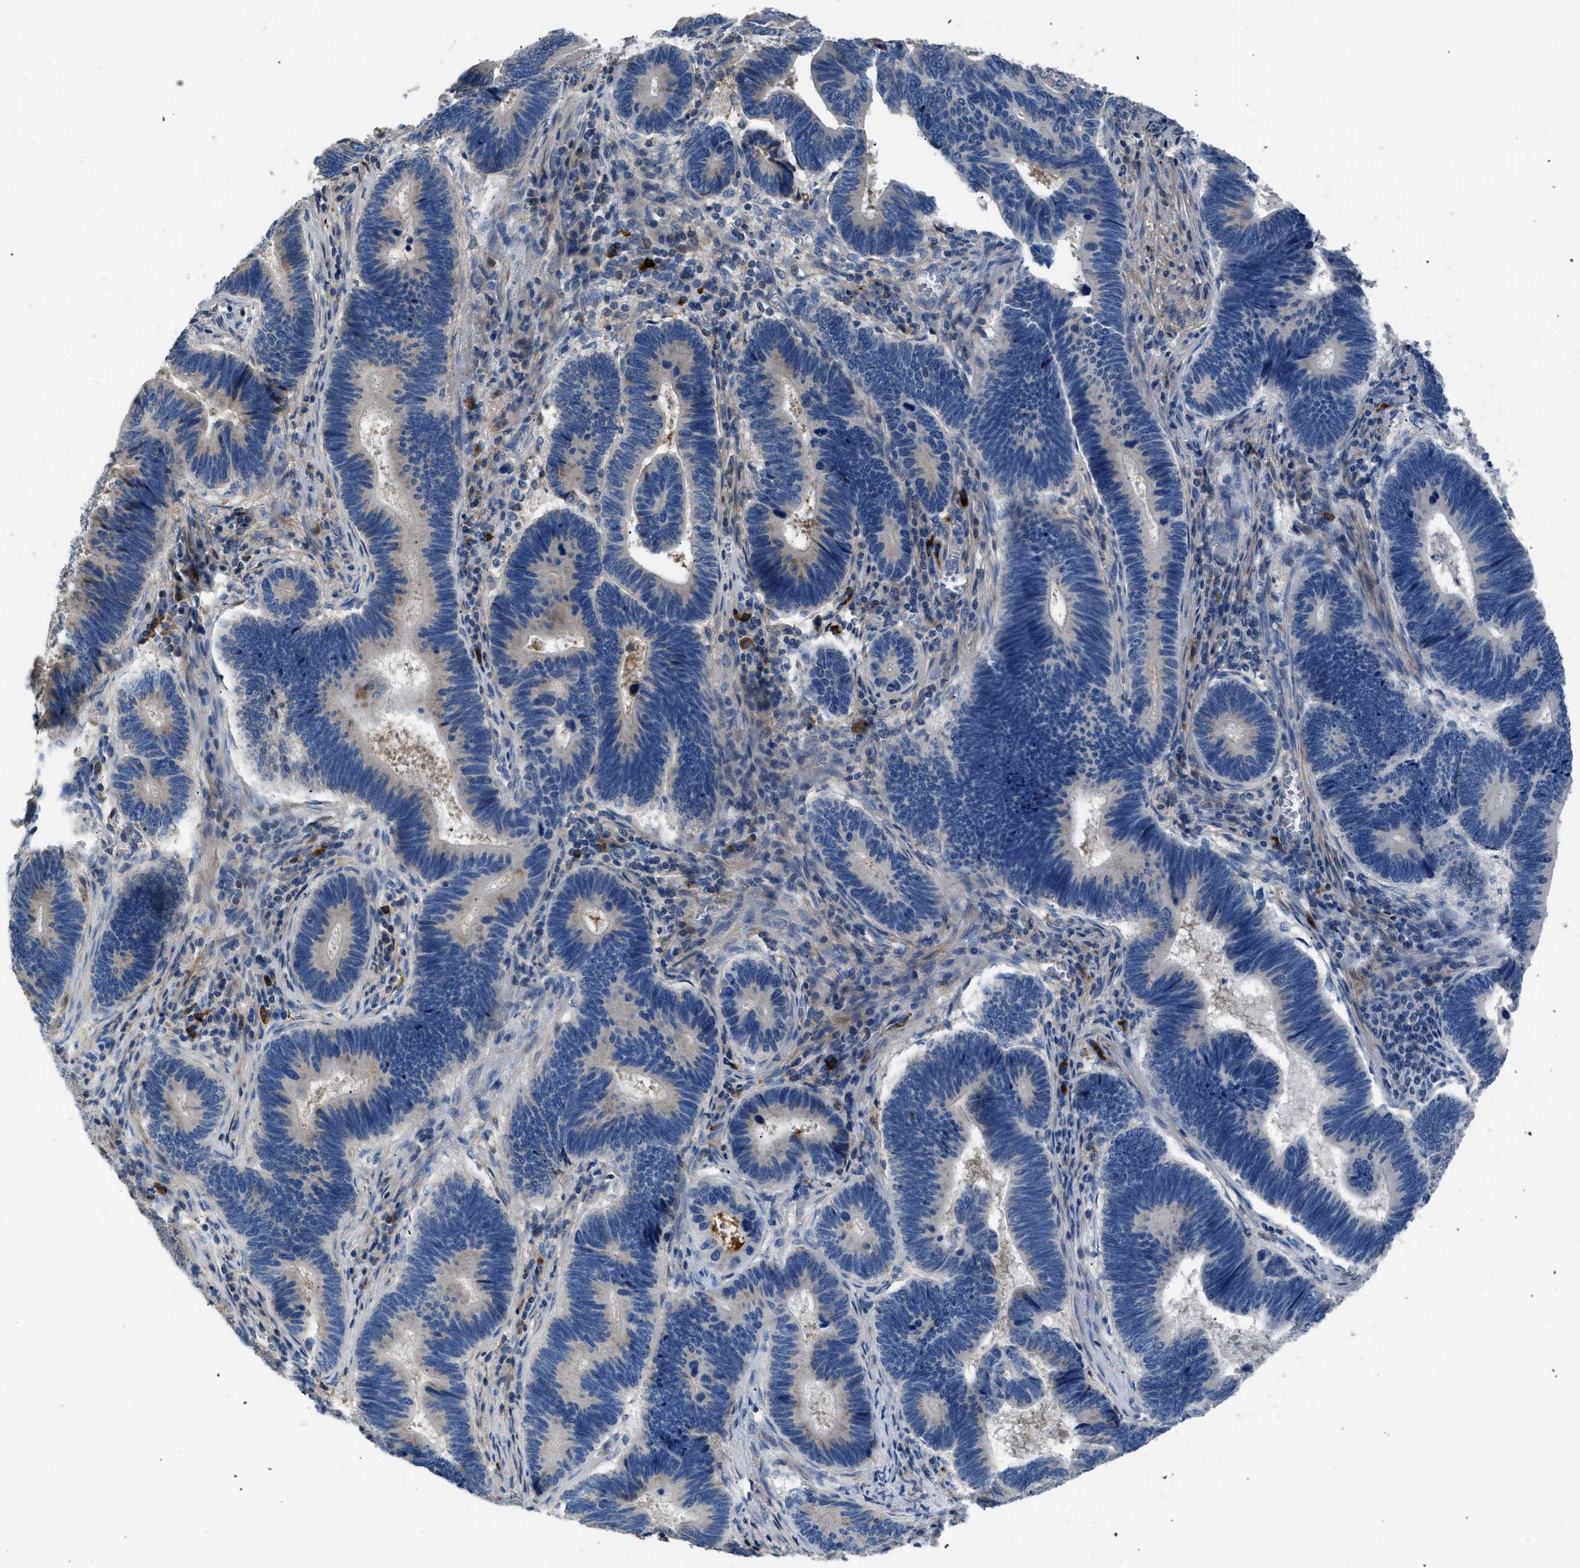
{"staining": {"intensity": "negative", "quantity": "none", "location": "none"}, "tissue": "pancreatic cancer", "cell_type": "Tumor cells", "image_type": "cancer", "snomed": [{"axis": "morphology", "description": "Adenocarcinoma, NOS"}, {"axis": "topography", "description": "Pancreas"}], "caption": "Micrograph shows no protein staining in tumor cells of pancreatic cancer (adenocarcinoma) tissue.", "gene": "SGCZ", "patient": {"sex": "female", "age": 70}}